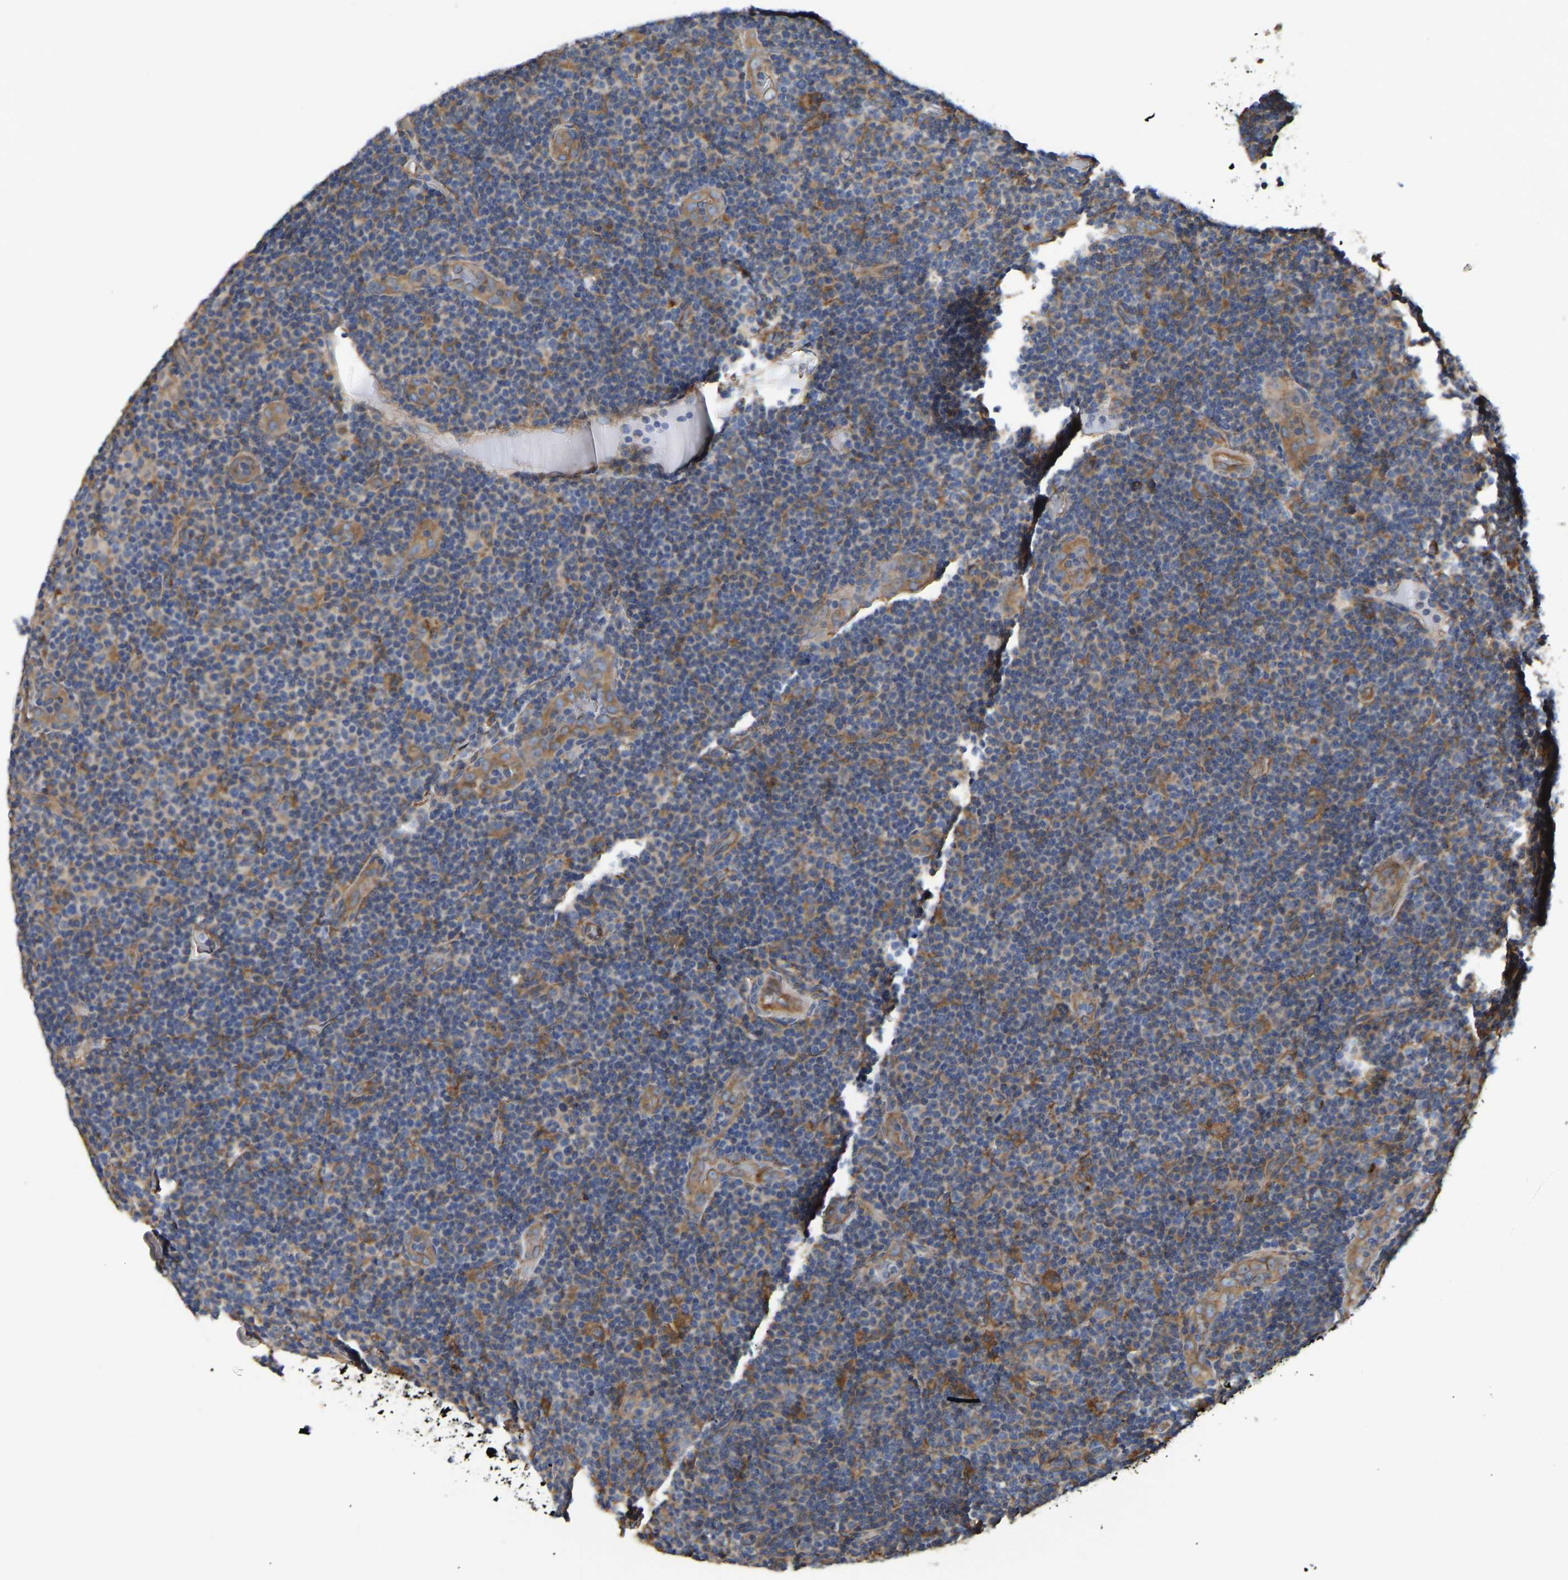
{"staining": {"intensity": "moderate", "quantity": ">75%", "location": "cytoplasmic/membranous"}, "tissue": "lymphoma", "cell_type": "Tumor cells", "image_type": "cancer", "snomed": [{"axis": "morphology", "description": "Malignant lymphoma, non-Hodgkin's type, Low grade"}, {"axis": "topography", "description": "Lymph node"}], "caption": "Moderate cytoplasmic/membranous protein positivity is appreciated in about >75% of tumor cells in lymphoma. (Brightfield microscopy of DAB IHC at high magnification).", "gene": "FLNB", "patient": {"sex": "male", "age": 83}}